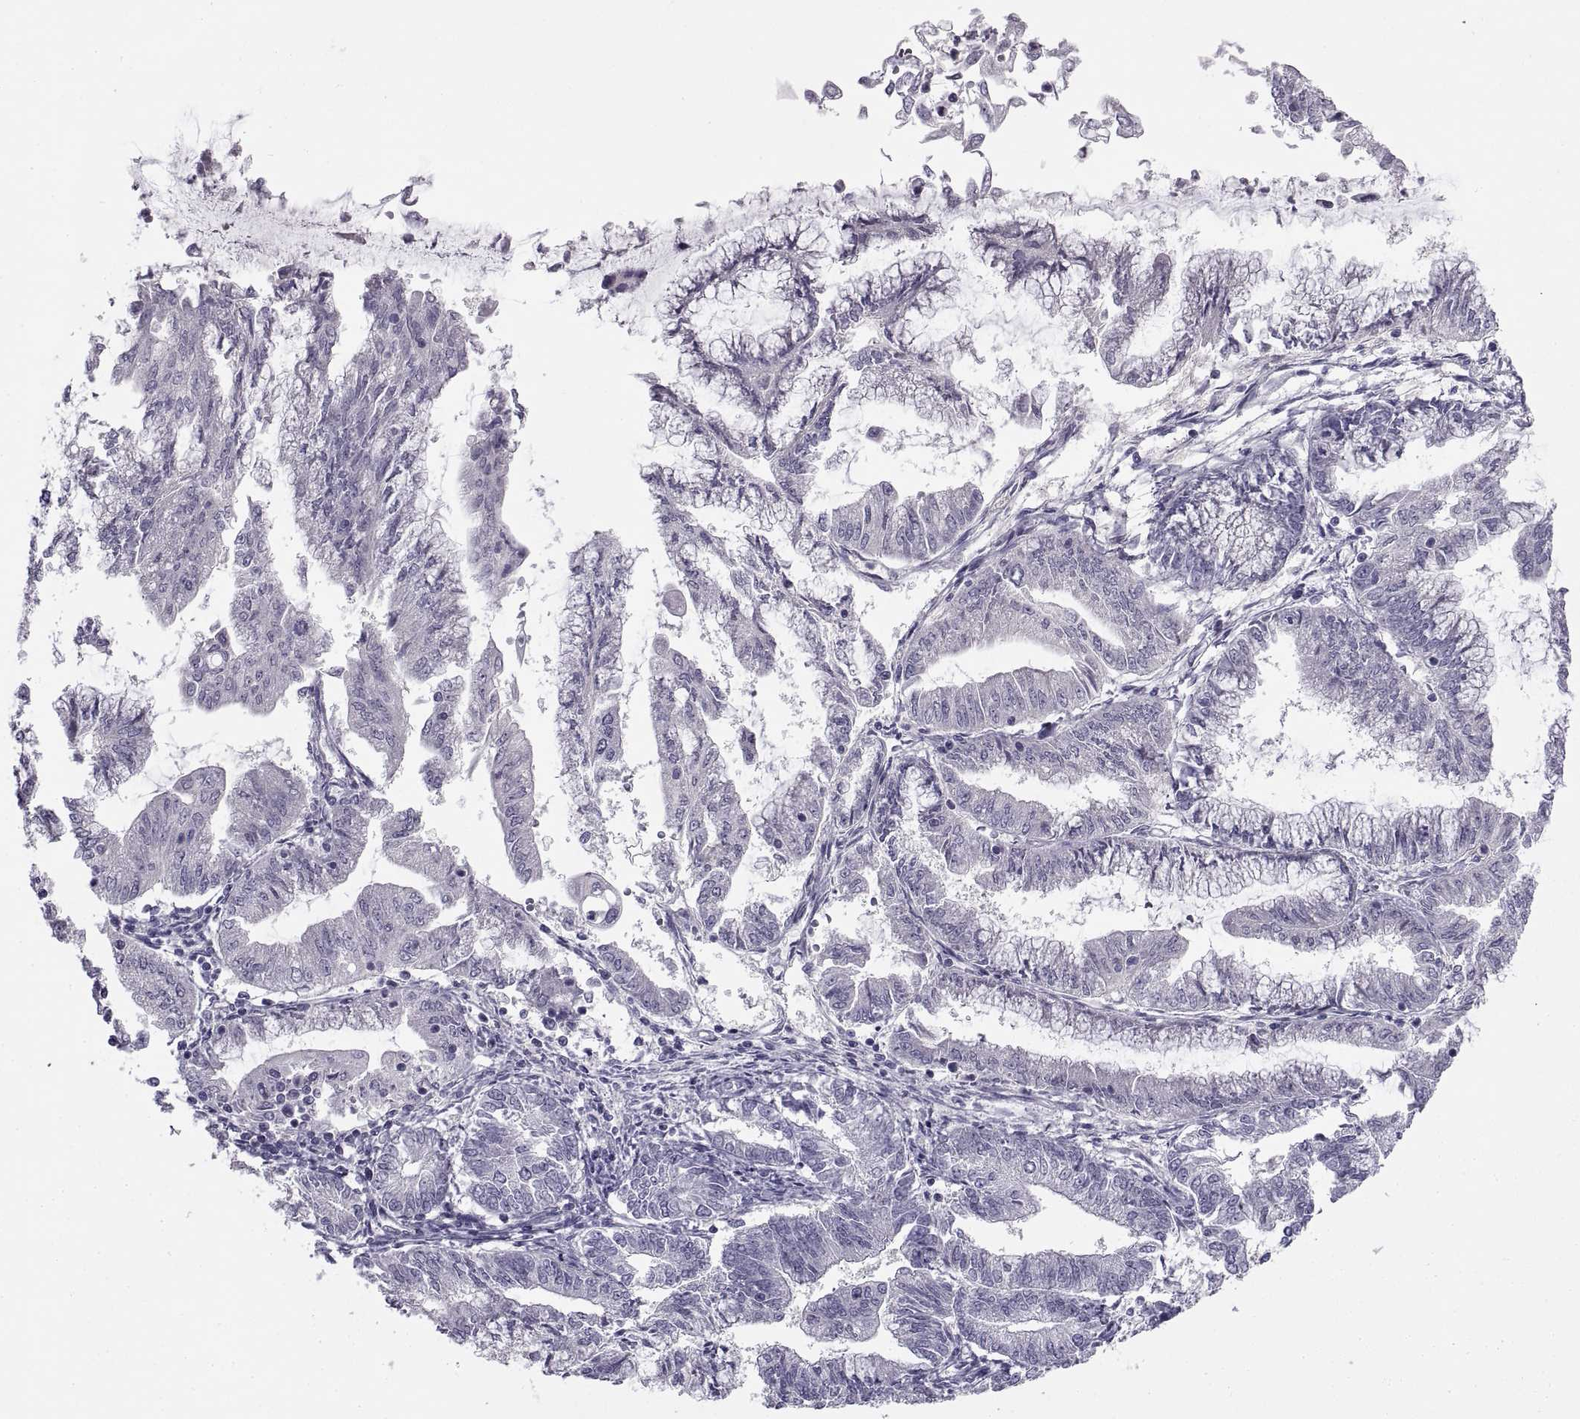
{"staining": {"intensity": "negative", "quantity": "none", "location": "none"}, "tissue": "endometrial cancer", "cell_type": "Tumor cells", "image_type": "cancer", "snomed": [{"axis": "morphology", "description": "Adenocarcinoma, NOS"}, {"axis": "topography", "description": "Endometrium"}], "caption": "An immunohistochemistry photomicrograph of endometrial adenocarcinoma is shown. There is no staining in tumor cells of endometrial adenocarcinoma.", "gene": "BSPH1", "patient": {"sex": "female", "age": 55}}